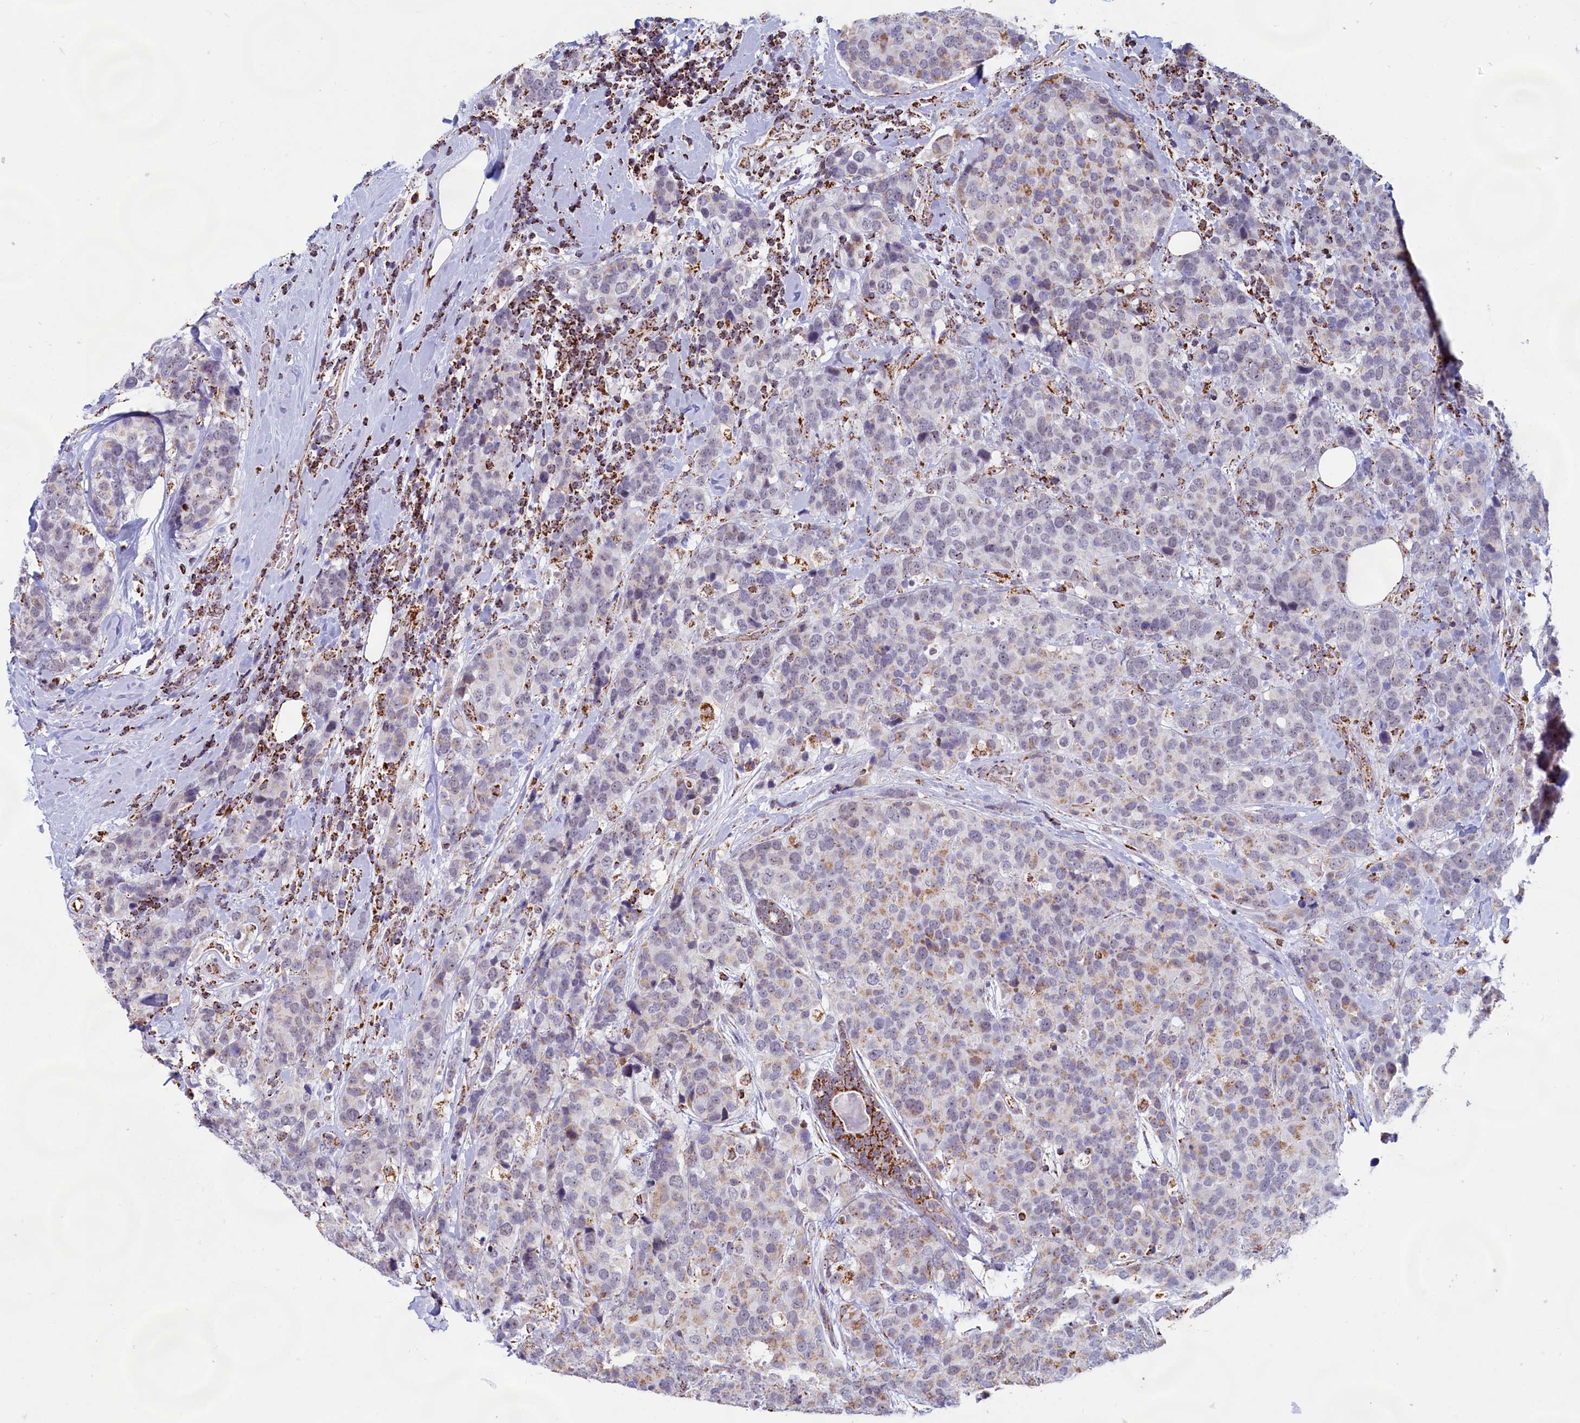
{"staining": {"intensity": "weak", "quantity": "<25%", "location": "cytoplasmic/membranous"}, "tissue": "breast cancer", "cell_type": "Tumor cells", "image_type": "cancer", "snomed": [{"axis": "morphology", "description": "Lobular carcinoma"}, {"axis": "topography", "description": "Breast"}], "caption": "Immunohistochemistry of human lobular carcinoma (breast) exhibits no positivity in tumor cells.", "gene": "C1D", "patient": {"sex": "female", "age": 59}}